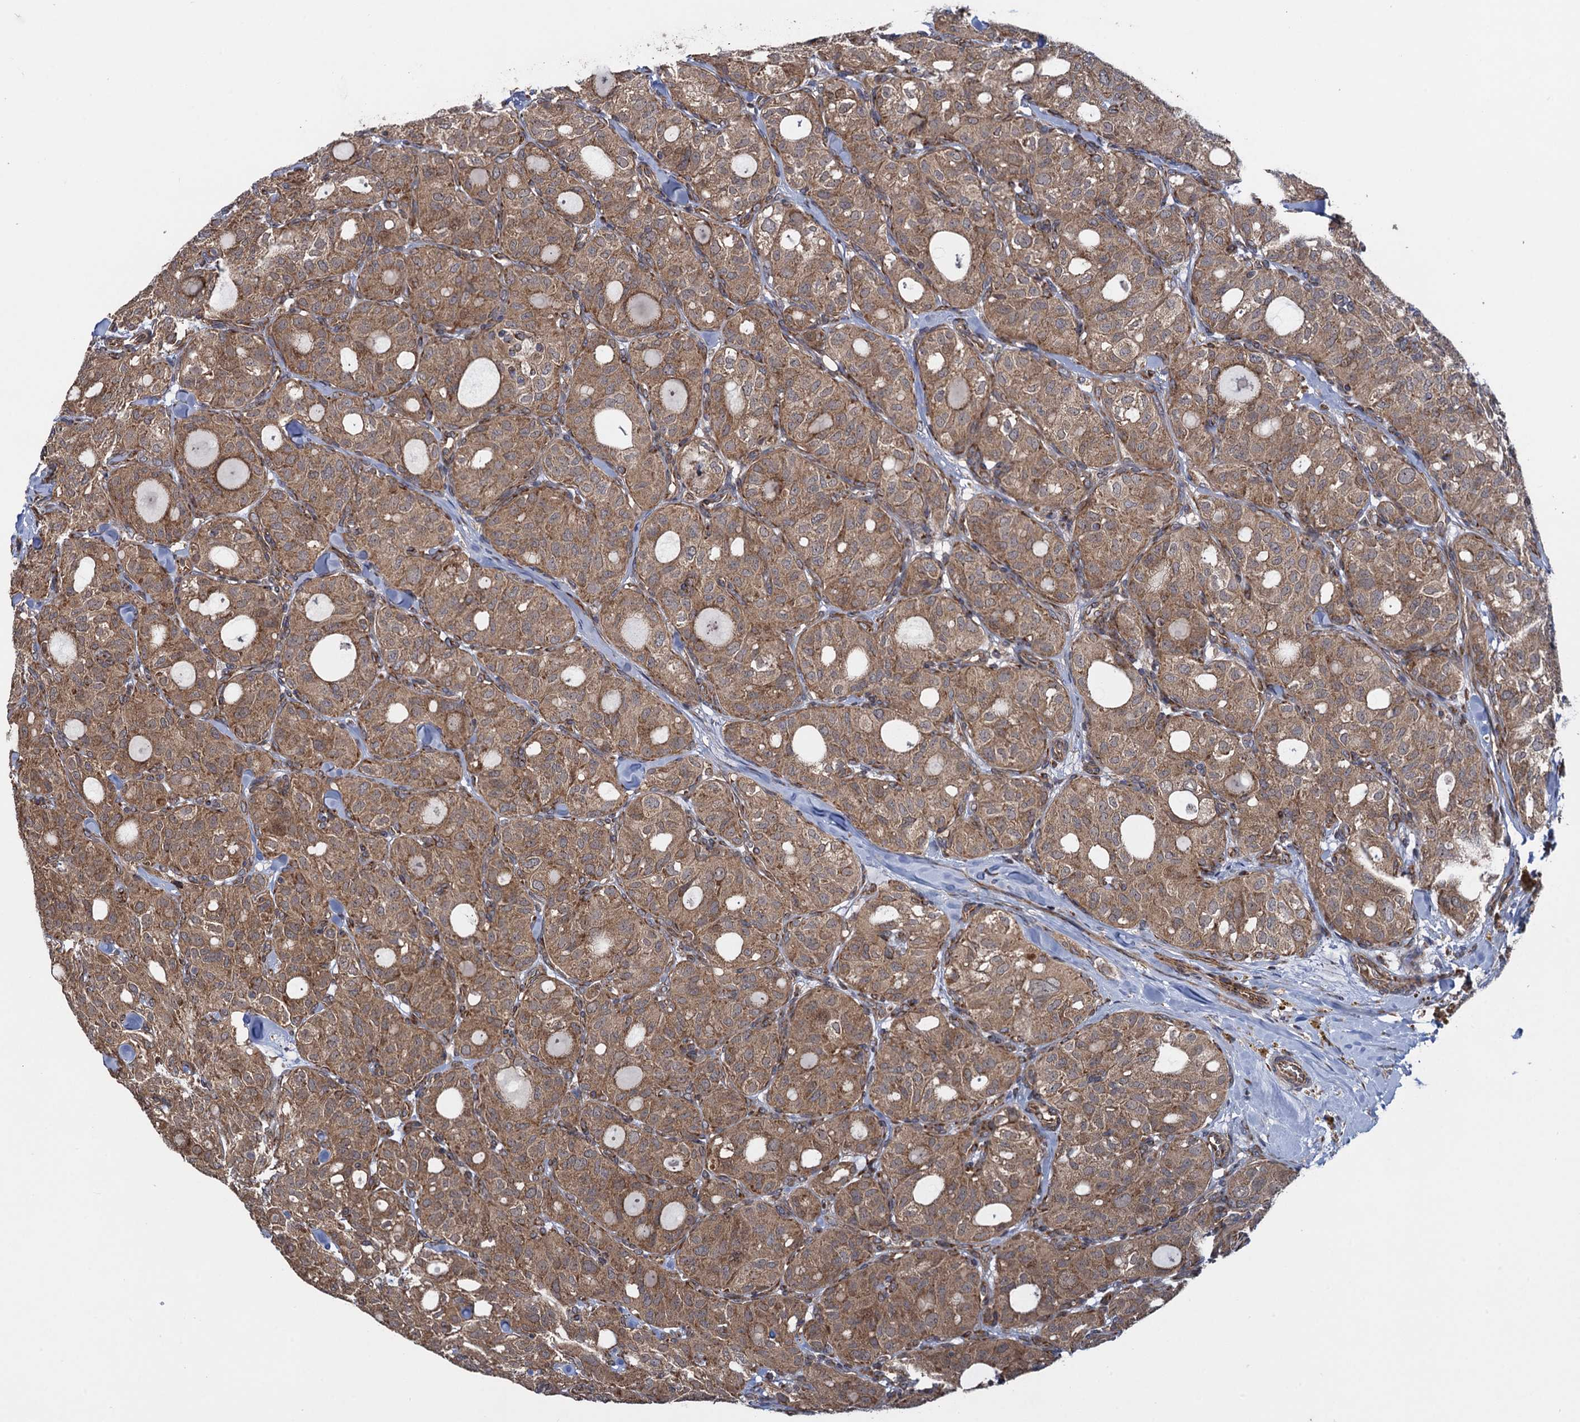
{"staining": {"intensity": "moderate", "quantity": ">75%", "location": "cytoplasmic/membranous"}, "tissue": "thyroid cancer", "cell_type": "Tumor cells", "image_type": "cancer", "snomed": [{"axis": "morphology", "description": "Follicular adenoma carcinoma, NOS"}, {"axis": "topography", "description": "Thyroid gland"}], "caption": "This is an image of IHC staining of thyroid cancer (follicular adenoma carcinoma), which shows moderate expression in the cytoplasmic/membranous of tumor cells.", "gene": "HAUS1", "patient": {"sex": "male", "age": 75}}